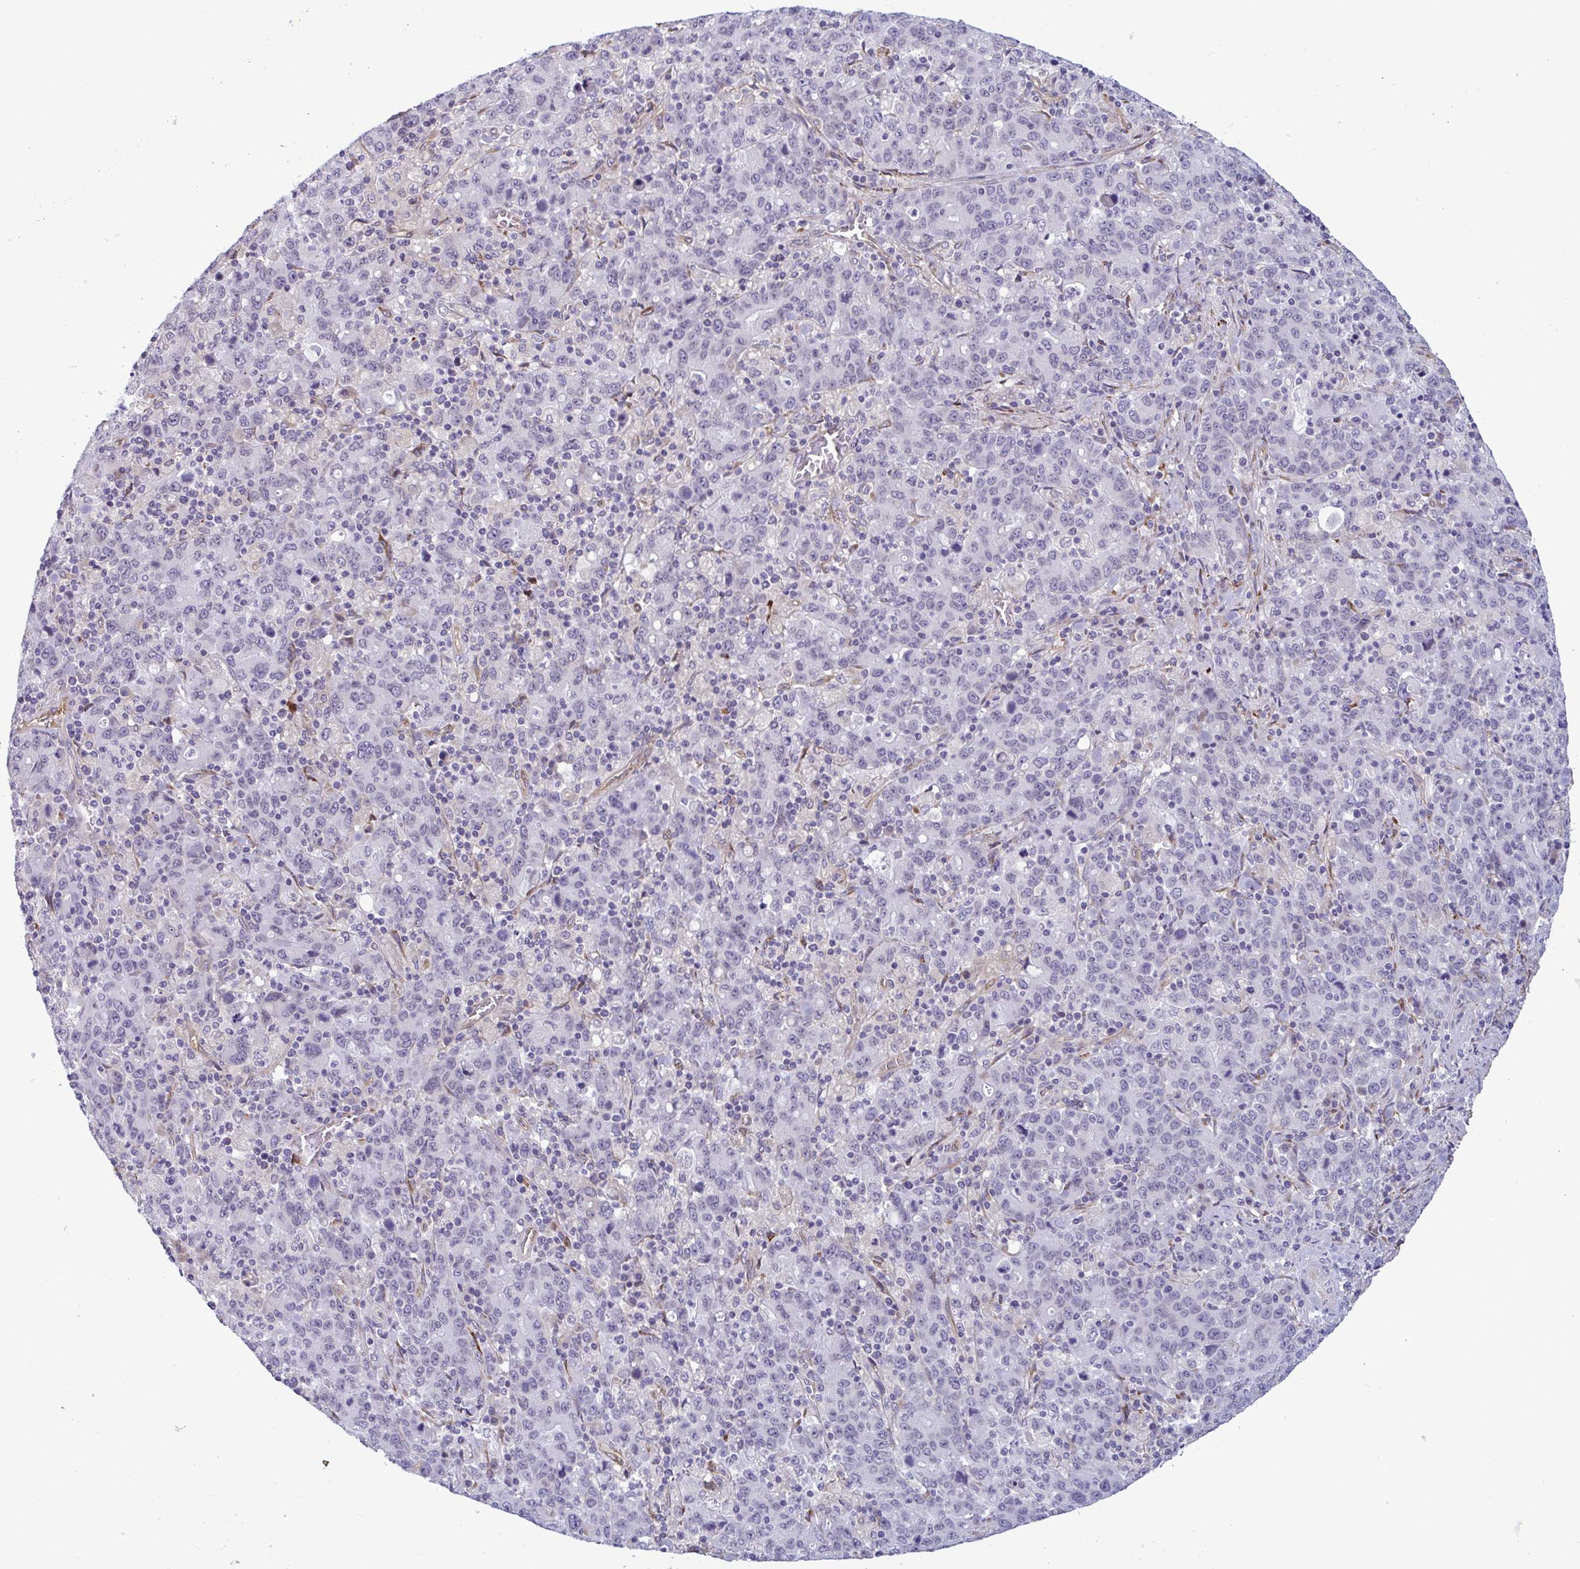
{"staining": {"intensity": "negative", "quantity": "none", "location": "none"}, "tissue": "stomach cancer", "cell_type": "Tumor cells", "image_type": "cancer", "snomed": [{"axis": "morphology", "description": "Adenocarcinoma, NOS"}, {"axis": "topography", "description": "Stomach, upper"}], "caption": "The histopathology image displays no staining of tumor cells in stomach adenocarcinoma. (DAB (3,3'-diaminobenzidine) IHC visualized using brightfield microscopy, high magnification).", "gene": "DOCK11", "patient": {"sex": "male", "age": 69}}